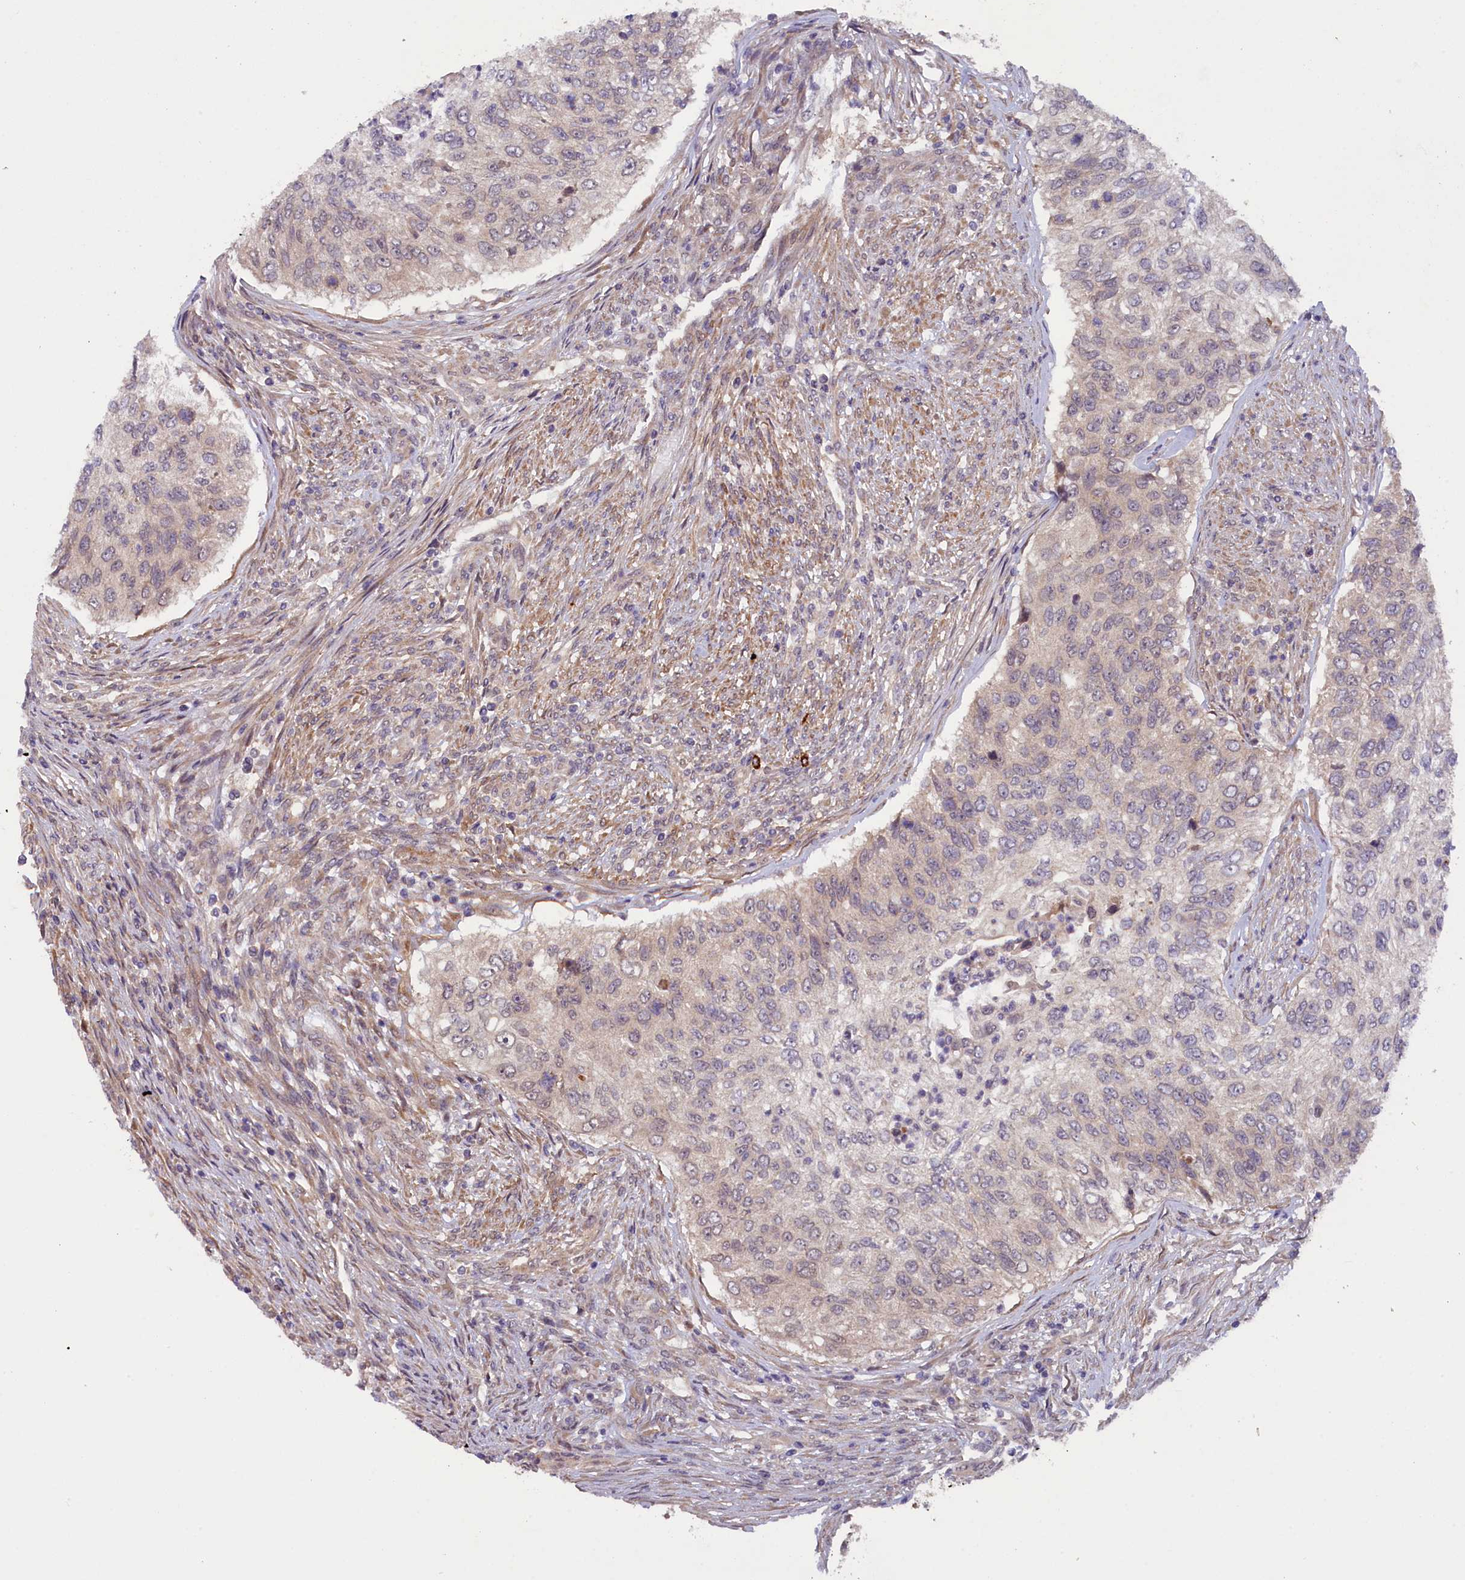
{"staining": {"intensity": "negative", "quantity": "none", "location": "none"}, "tissue": "urothelial cancer", "cell_type": "Tumor cells", "image_type": "cancer", "snomed": [{"axis": "morphology", "description": "Urothelial carcinoma, High grade"}, {"axis": "topography", "description": "Urinary bladder"}], "caption": "Protein analysis of urothelial carcinoma (high-grade) exhibits no significant positivity in tumor cells. Brightfield microscopy of immunohistochemistry stained with DAB (brown) and hematoxylin (blue), captured at high magnification.", "gene": "CCDC9B", "patient": {"sex": "female", "age": 60}}